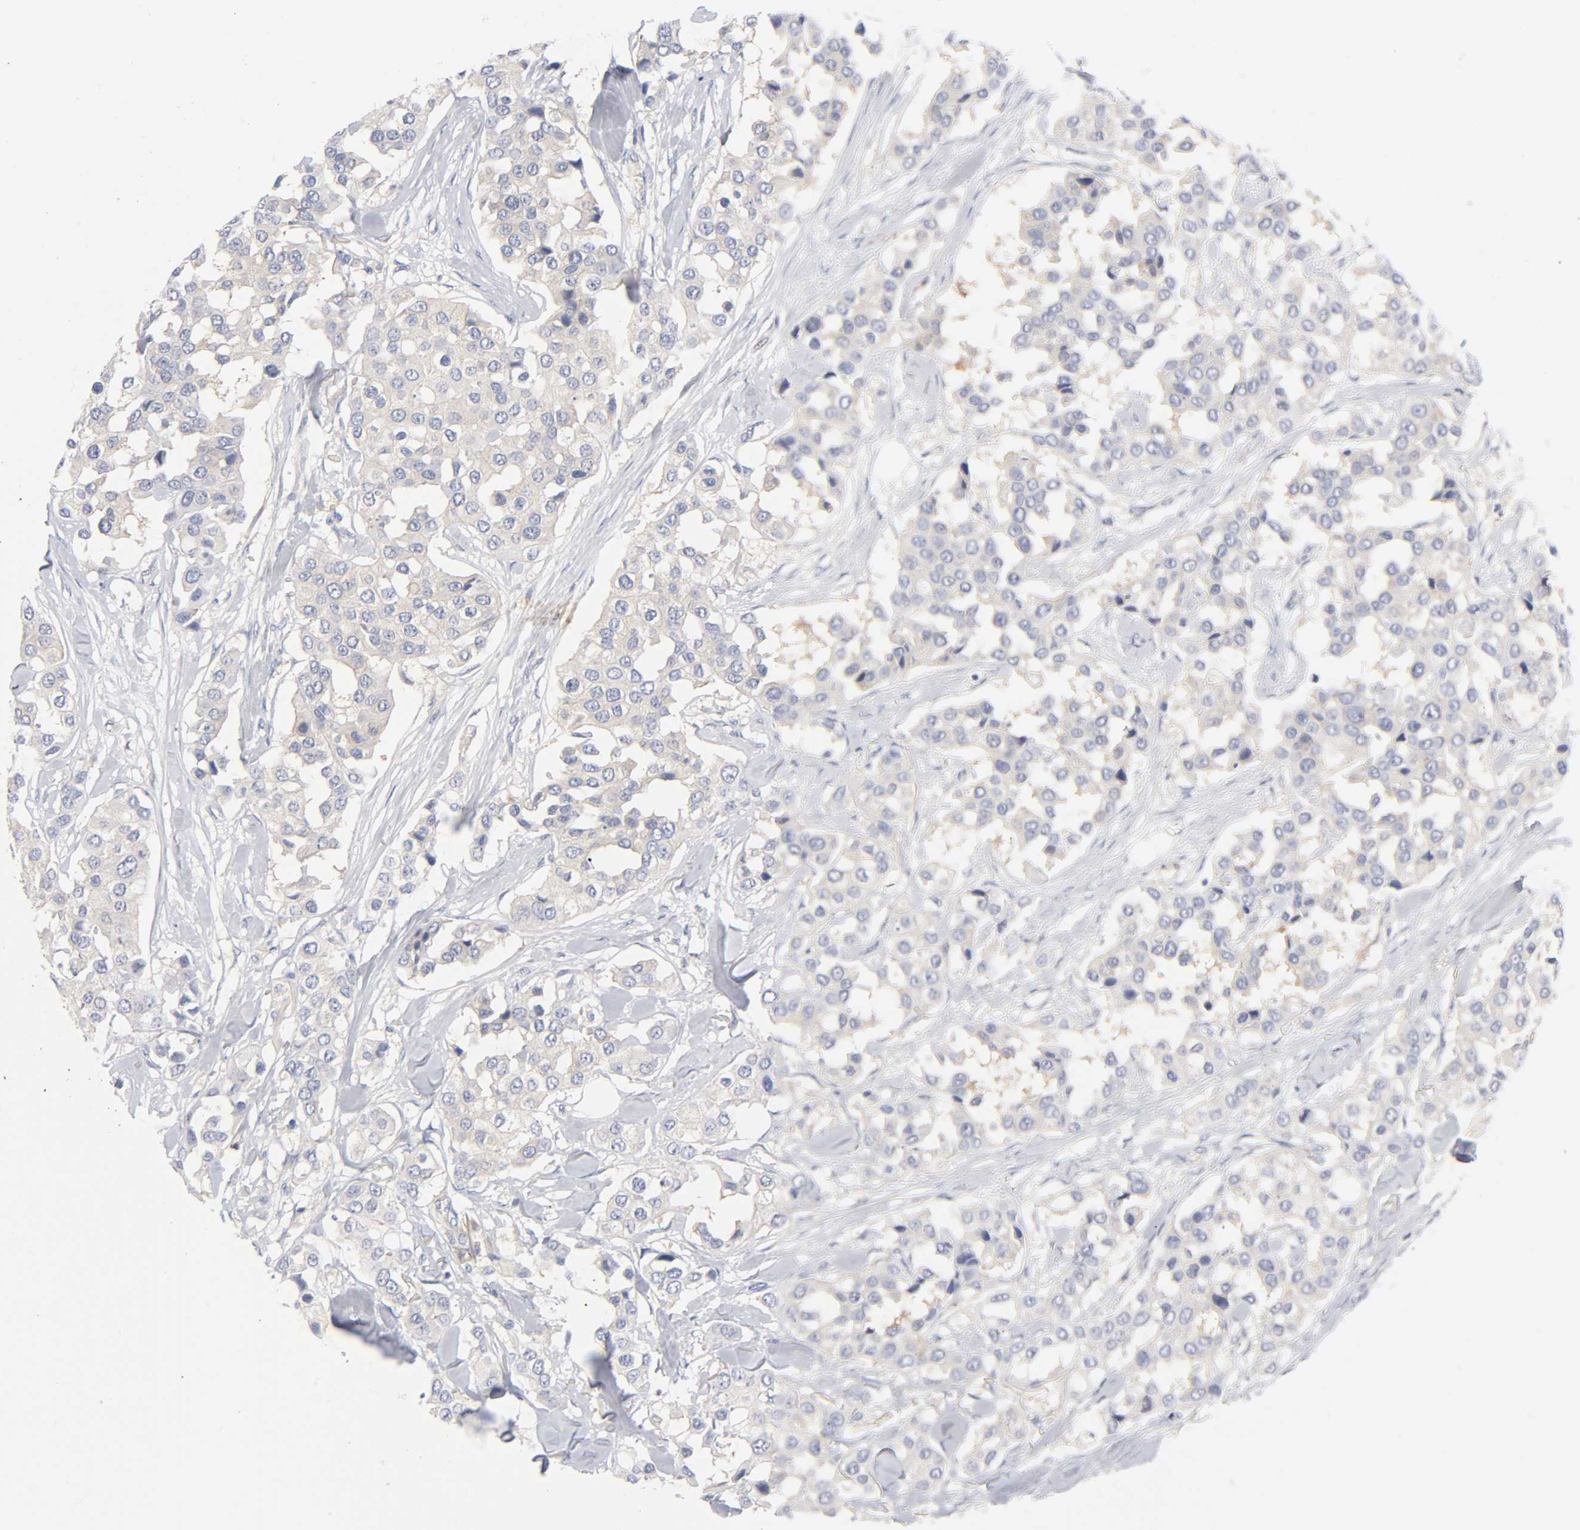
{"staining": {"intensity": "moderate", "quantity": "25%-75%", "location": "cytoplasmic/membranous"}, "tissue": "breast cancer", "cell_type": "Tumor cells", "image_type": "cancer", "snomed": [{"axis": "morphology", "description": "Duct carcinoma"}, {"axis": "topography", "description": "Breast"}], "caption": "Immunohistochemistry (IHC) photomicrograph of neoplastic tissue: breast invasive ductal carcinoma stained using immunohistochemistry displays medium levels of moderate protein expression localized specifically in the cytoplasmic/membranous of tumor cells, appearing as a cytoplasmic/membranous brown color.", "gene": "CD86", "patient": {"sex": "female", "age": 80}}